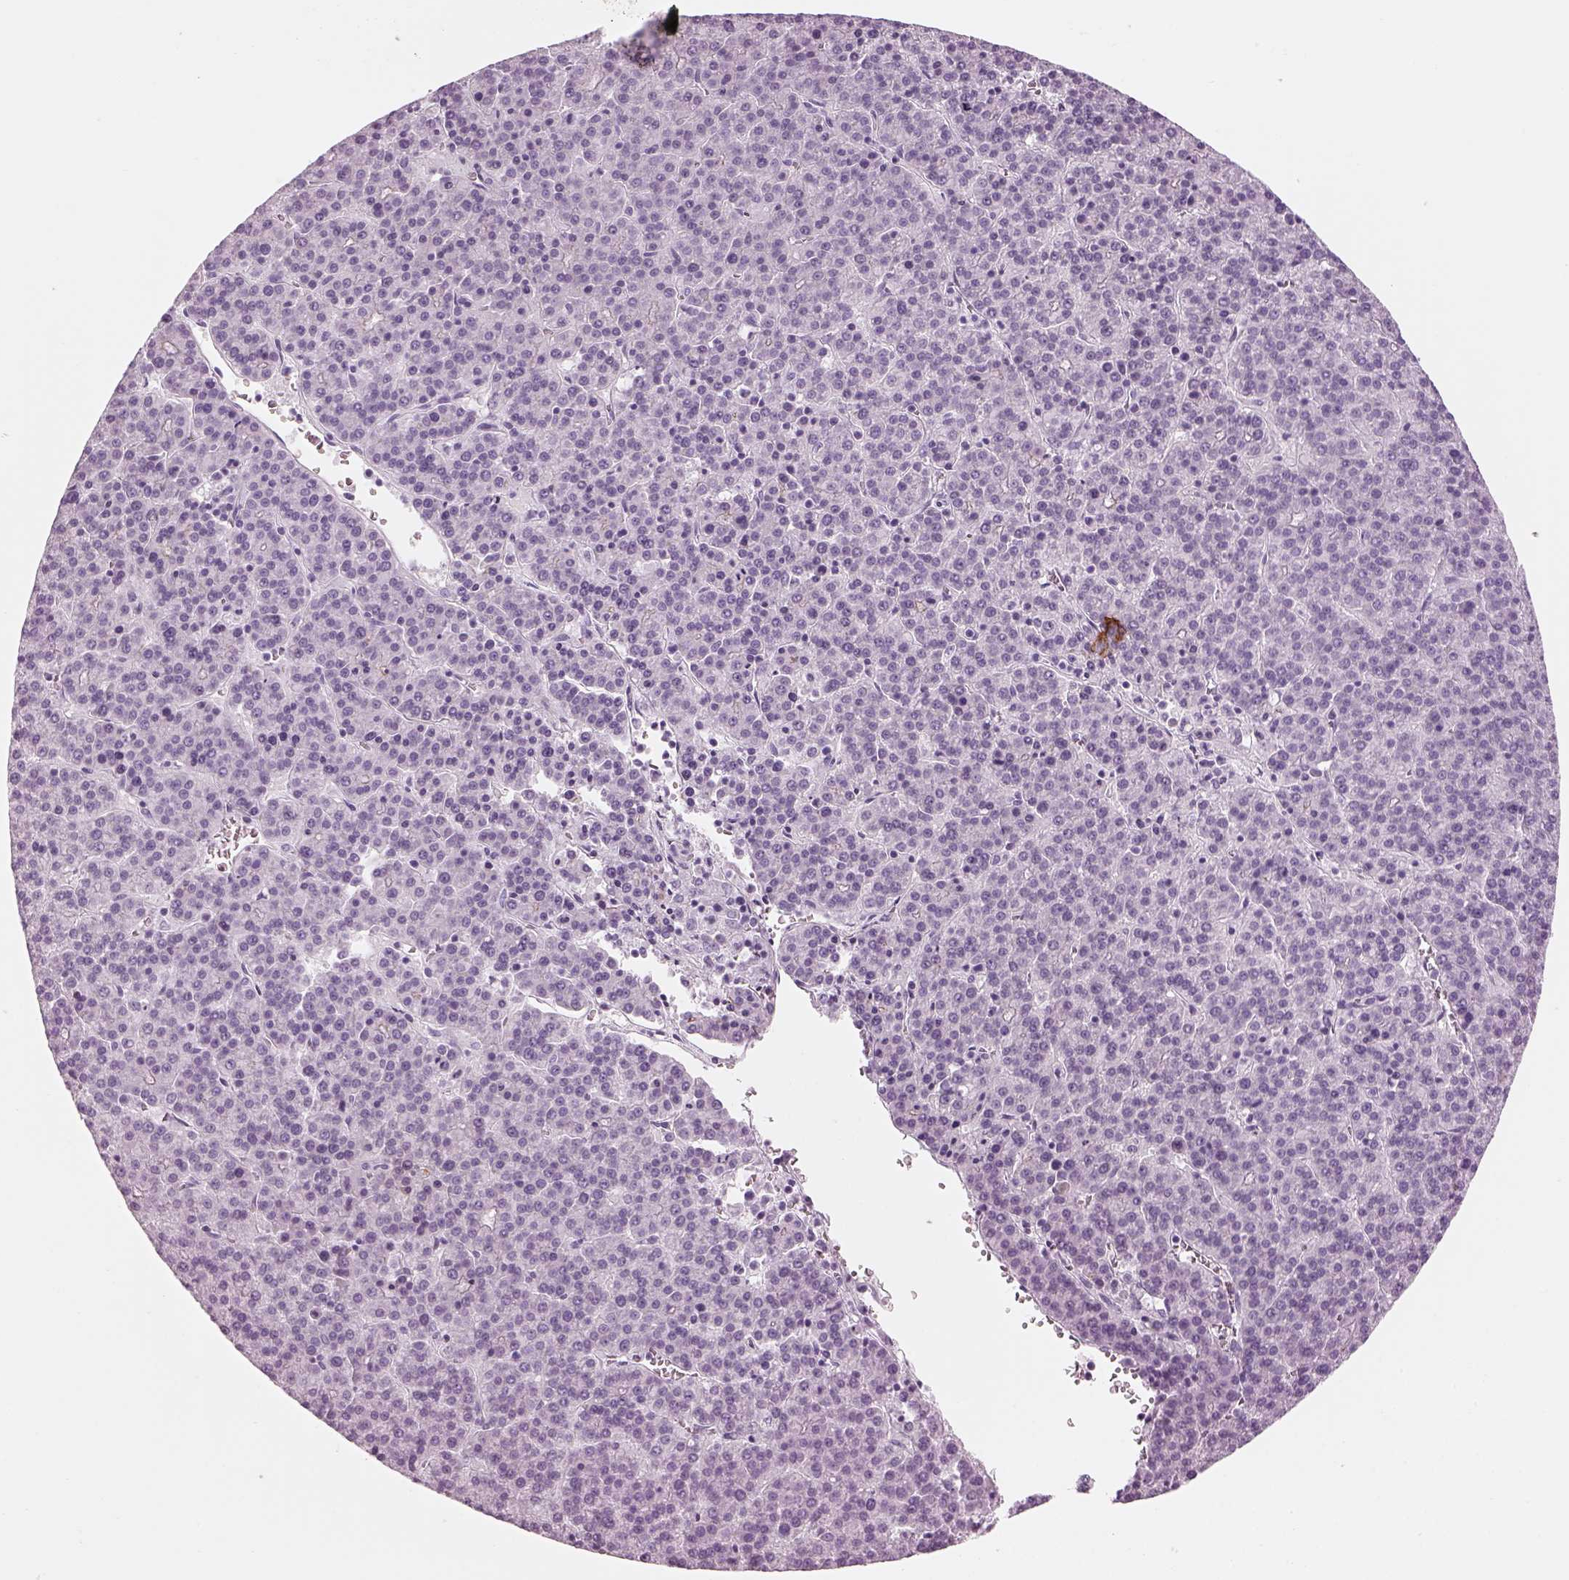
{"staining": {"intensity": "negative", "quantity": "none", "location": "none"}, "tissue": "liver cancer", "cell_type": "Tumor cells", "image_type": "cancer", "snomed": [{"axis": "morphology", "description": "Carcinoma, Hepatocellular, NOS"}, {"axis": "topography", "description": "Liver"}], "caption": "Immunohistochemistry micrograph of neoplastic tissue: liver hepatocellular carcinoma stained with DAB reveals no significant protein positivity in tumor cells.", "gene": "SAG", "patient": {"sex": "female", "age": 58}}